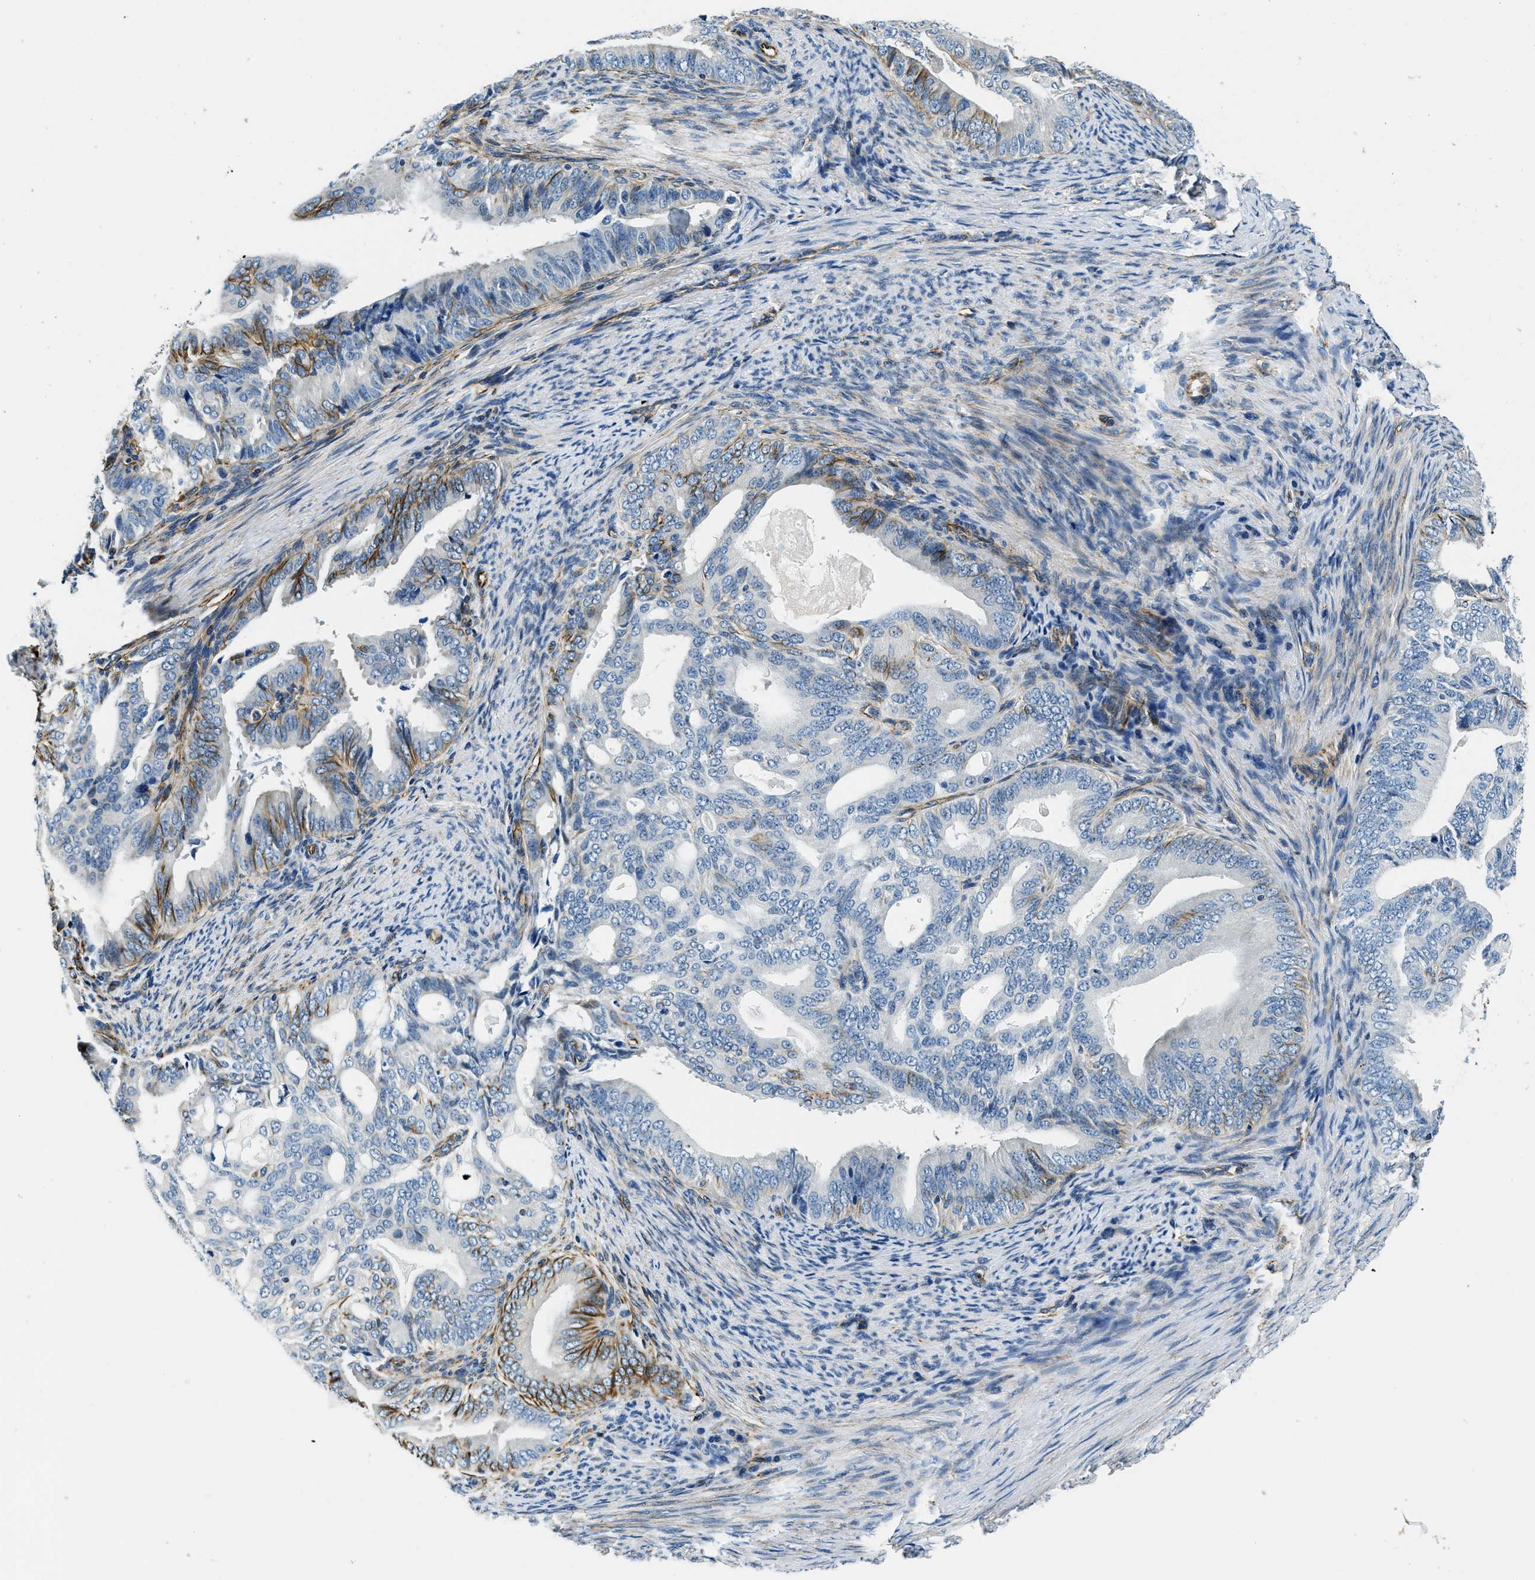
{"staining": {"intensity": "strong", "quantity": "<25%", "location": "cytoplasmic/membranous"}, "tissue": "endometrial cancer", "cell_type": "Tumor cells", "image_type": "cancer", "snomed": [{"axis": "morphology", "description": "Adenocarcinoma, NOS"}, {"axis": "topography", "description": "Endometrium"}], "caption": "A medium amount of strong cytoplasmic/membranous positivity is seen in approximately <25% of tumor cells in adenocarcinoma (endometrial) tissue.", "gene": "GNS", "patient": {"sex": "female", "age": 58}}